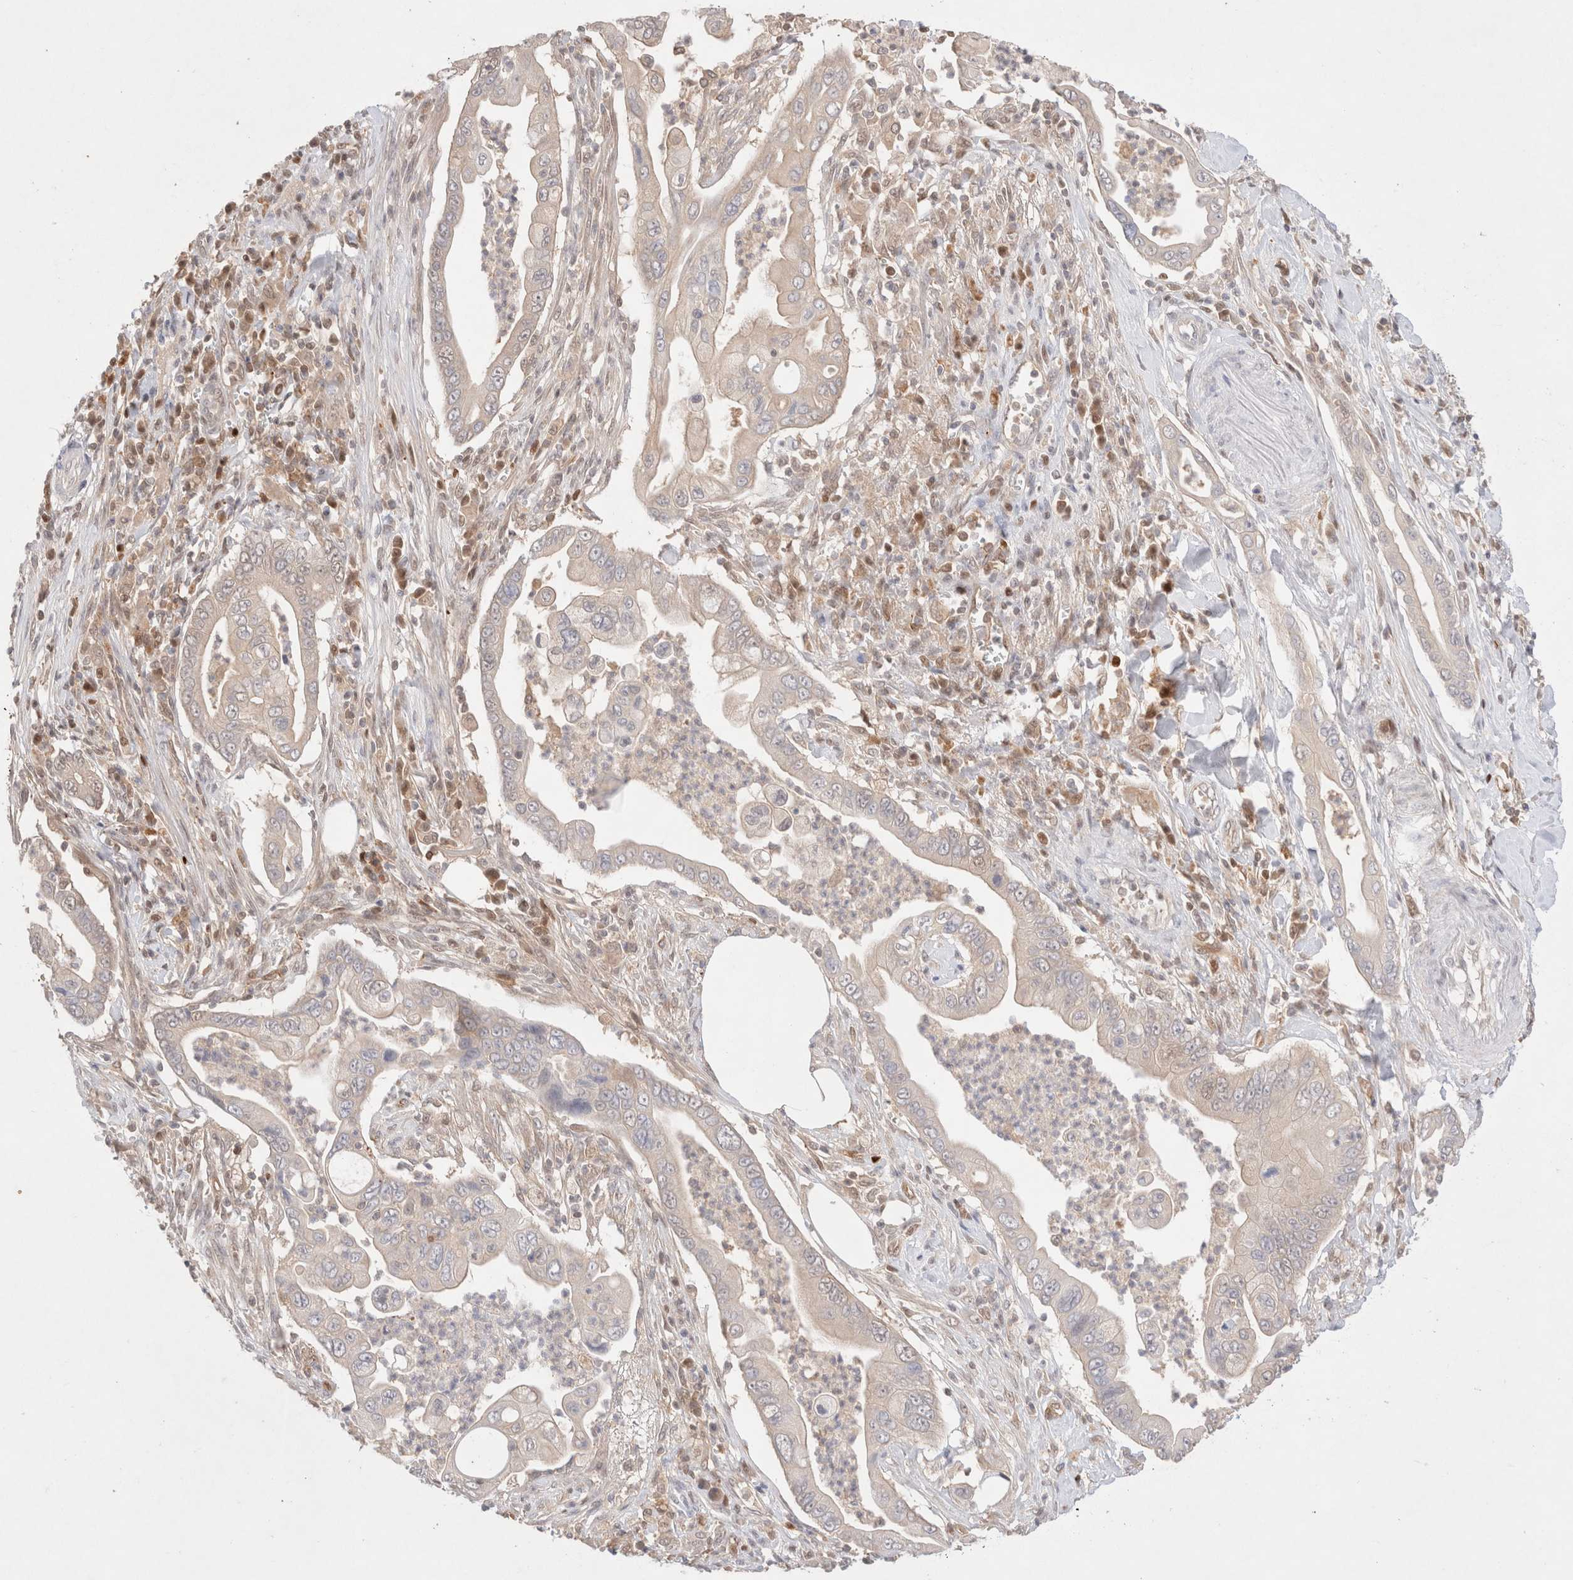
{"staining": {"intensity": "negative", "quantity": "none", "location": "none"}, "tissue": "pancreatic cancer", "cell_type": "Tumor cells", "image_type": "cancer", "snomed": [{"axis": "morphology", "description": "Adenocarcinoma, NOS"}, {"axis": "topography", "description": "Pancreas"}], "caption": "Tumor cells are negative for brown protein staining in pancreatic cancer. The staining is performed using DAB (3,3'-diaminobenzidine) brown chromogen with nuclei counter-stained in using hematoxylin.", "gene": "STARD10", "patient": {"sex": "male", "age": 78}}